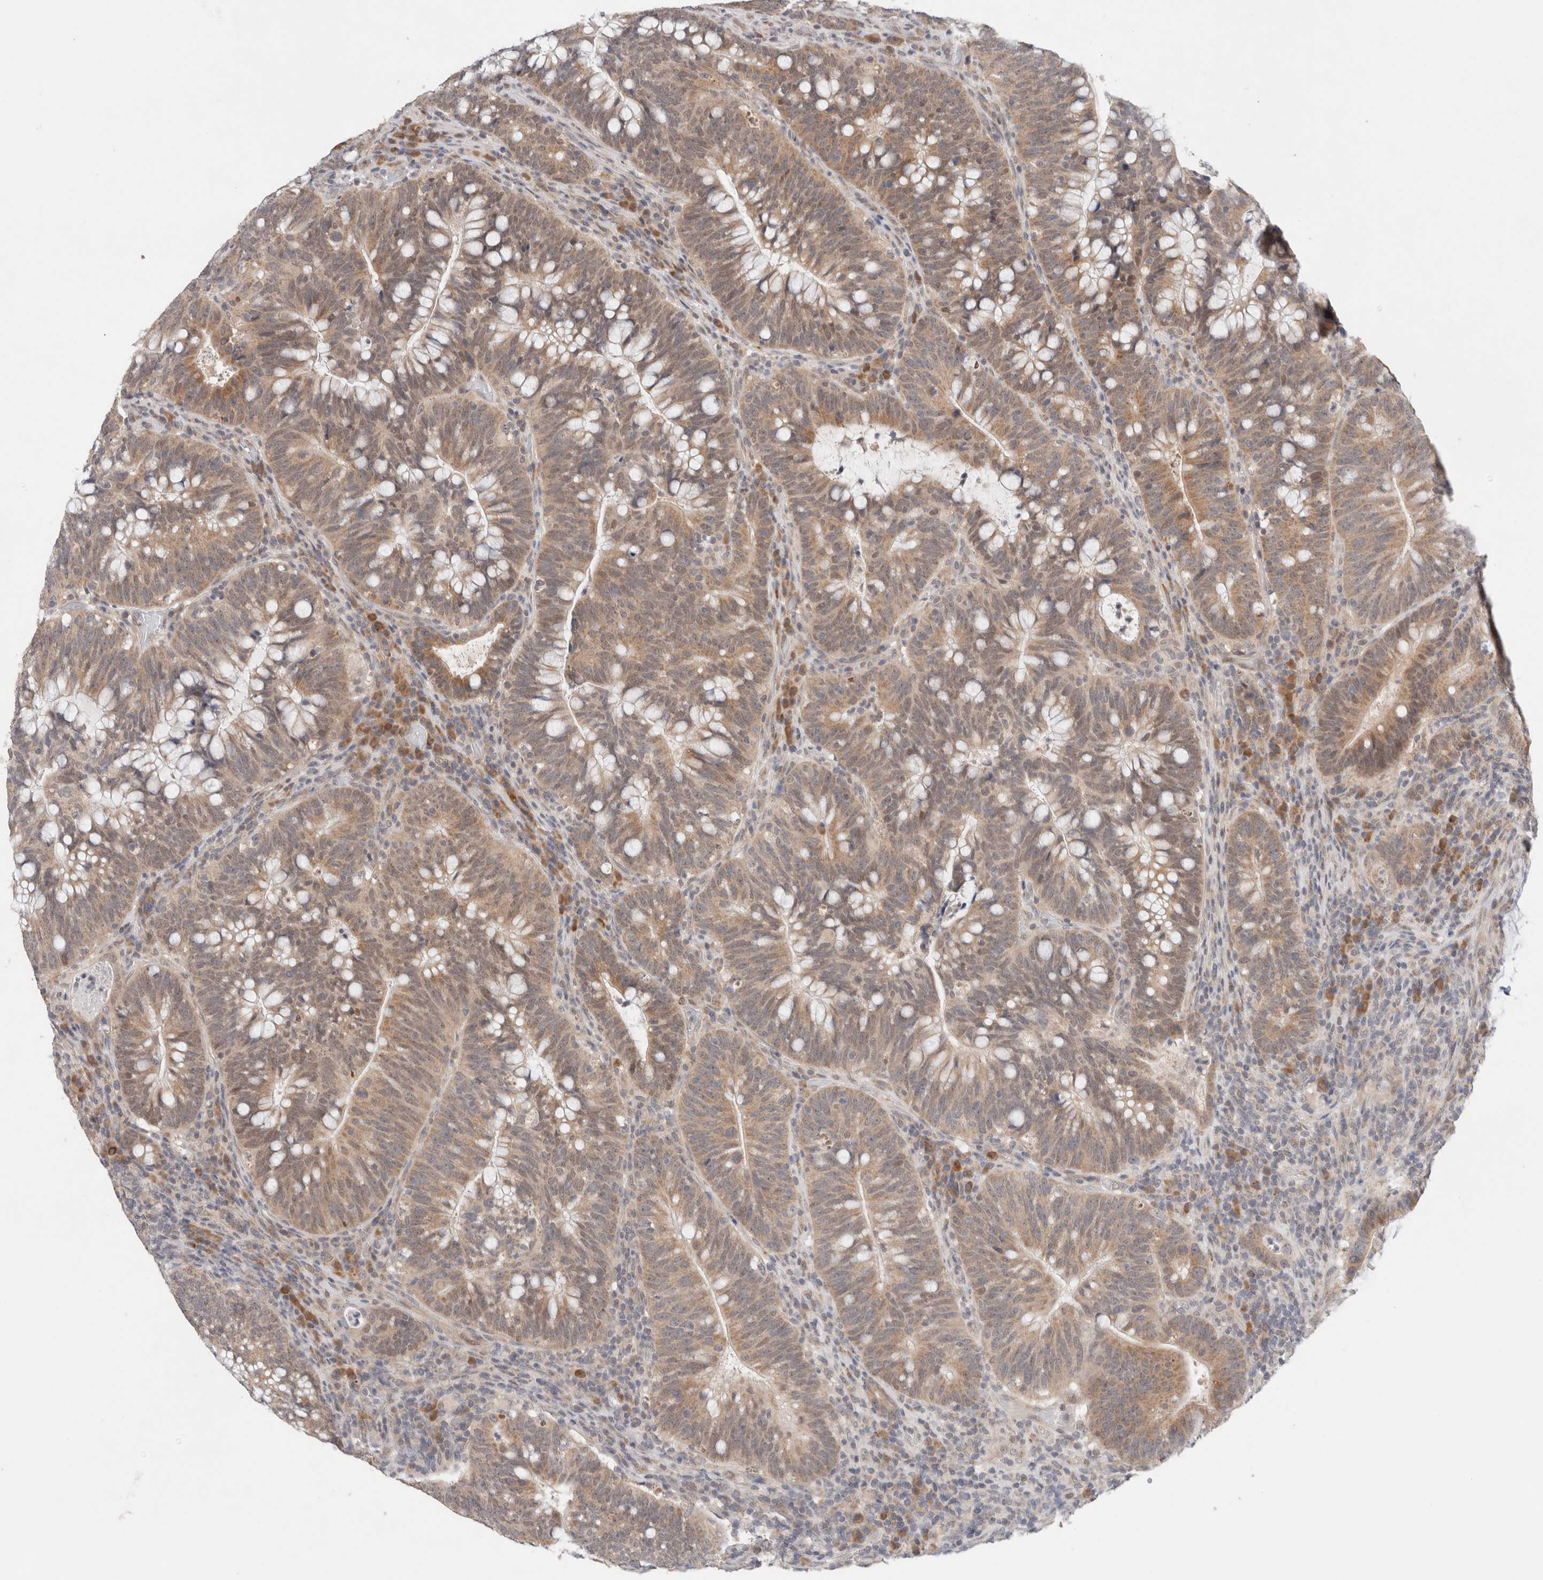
{"staining": {"intensity": "weak", "quantity": ">75%", "location": "cytoplasmic/membranous,nuclear"}, "tissue": "colorectal cancer", "cell_type": "Tumor cells", "image_type": "cancer", "snomed": [{"axis": "morphology", "description": "Adenocarcinoma, NOS"}, {"axis": "topography", "description": "Colon"}], "caption": "Protein analysis of colorectal cancer (adenocarcinoma) tissue demonstrates weak cytoplasmic/membranous and nuclear expression in approximately >75% of tumor cells.", "gene": "ERI3", "patient": {"sex": "female", "age": 66}}